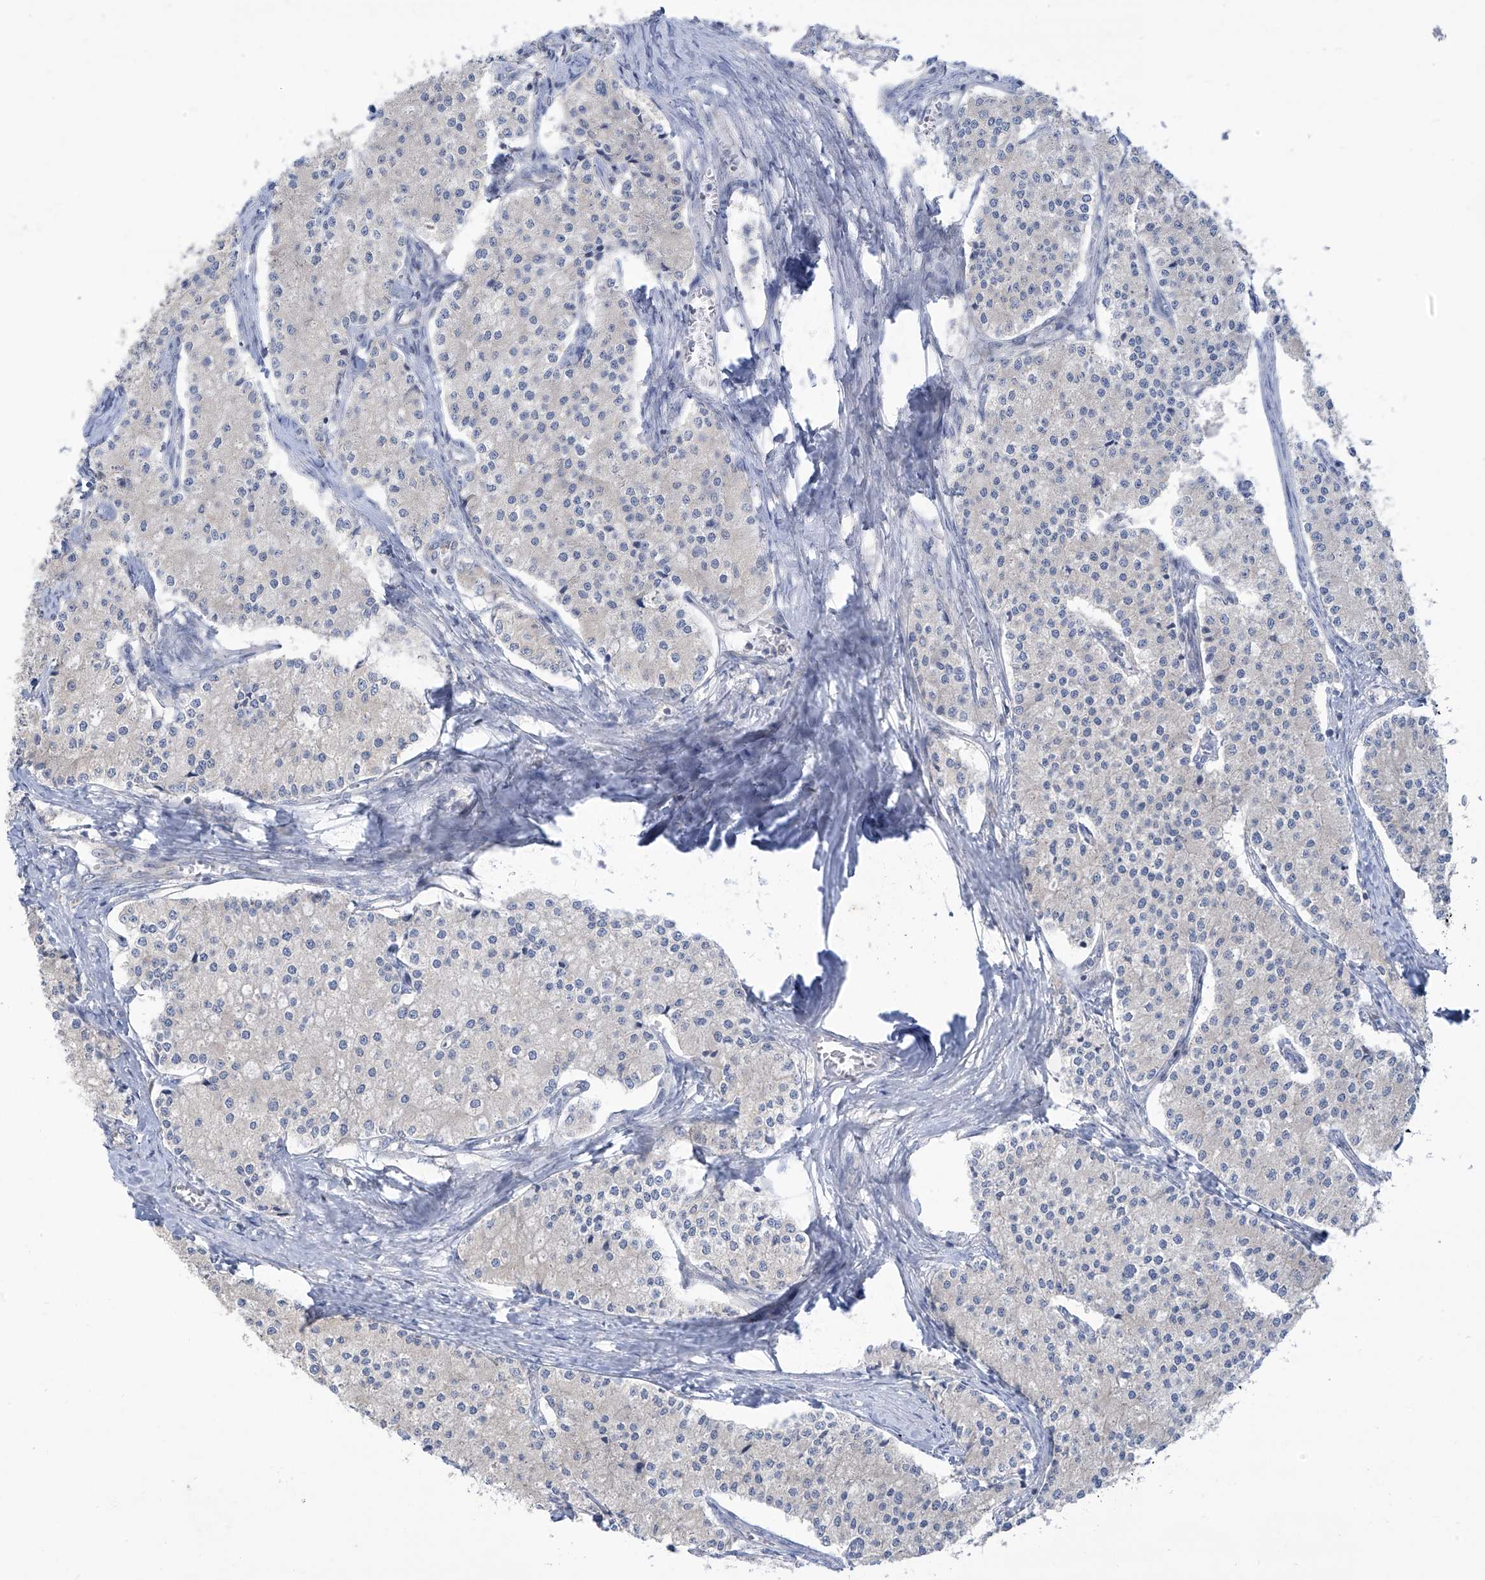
{"staining": {"intensity": "negative", "quantity": "none", "location": "none"}, "tissue": "carcinoid", "cell_type": "Tumor cells", "image_type": "cancer", "snomed": [{"axis": "morphology", "description": "Carcinoid, malignant, NOS"}, {"axis": "topography", "description": "Colon"}], "caption": "Carcinoid stained for a protein using IHC shows no expression tumor cells.", "gene": "SCGB1D2", "patient": {"sex": "female", "age": 52}}